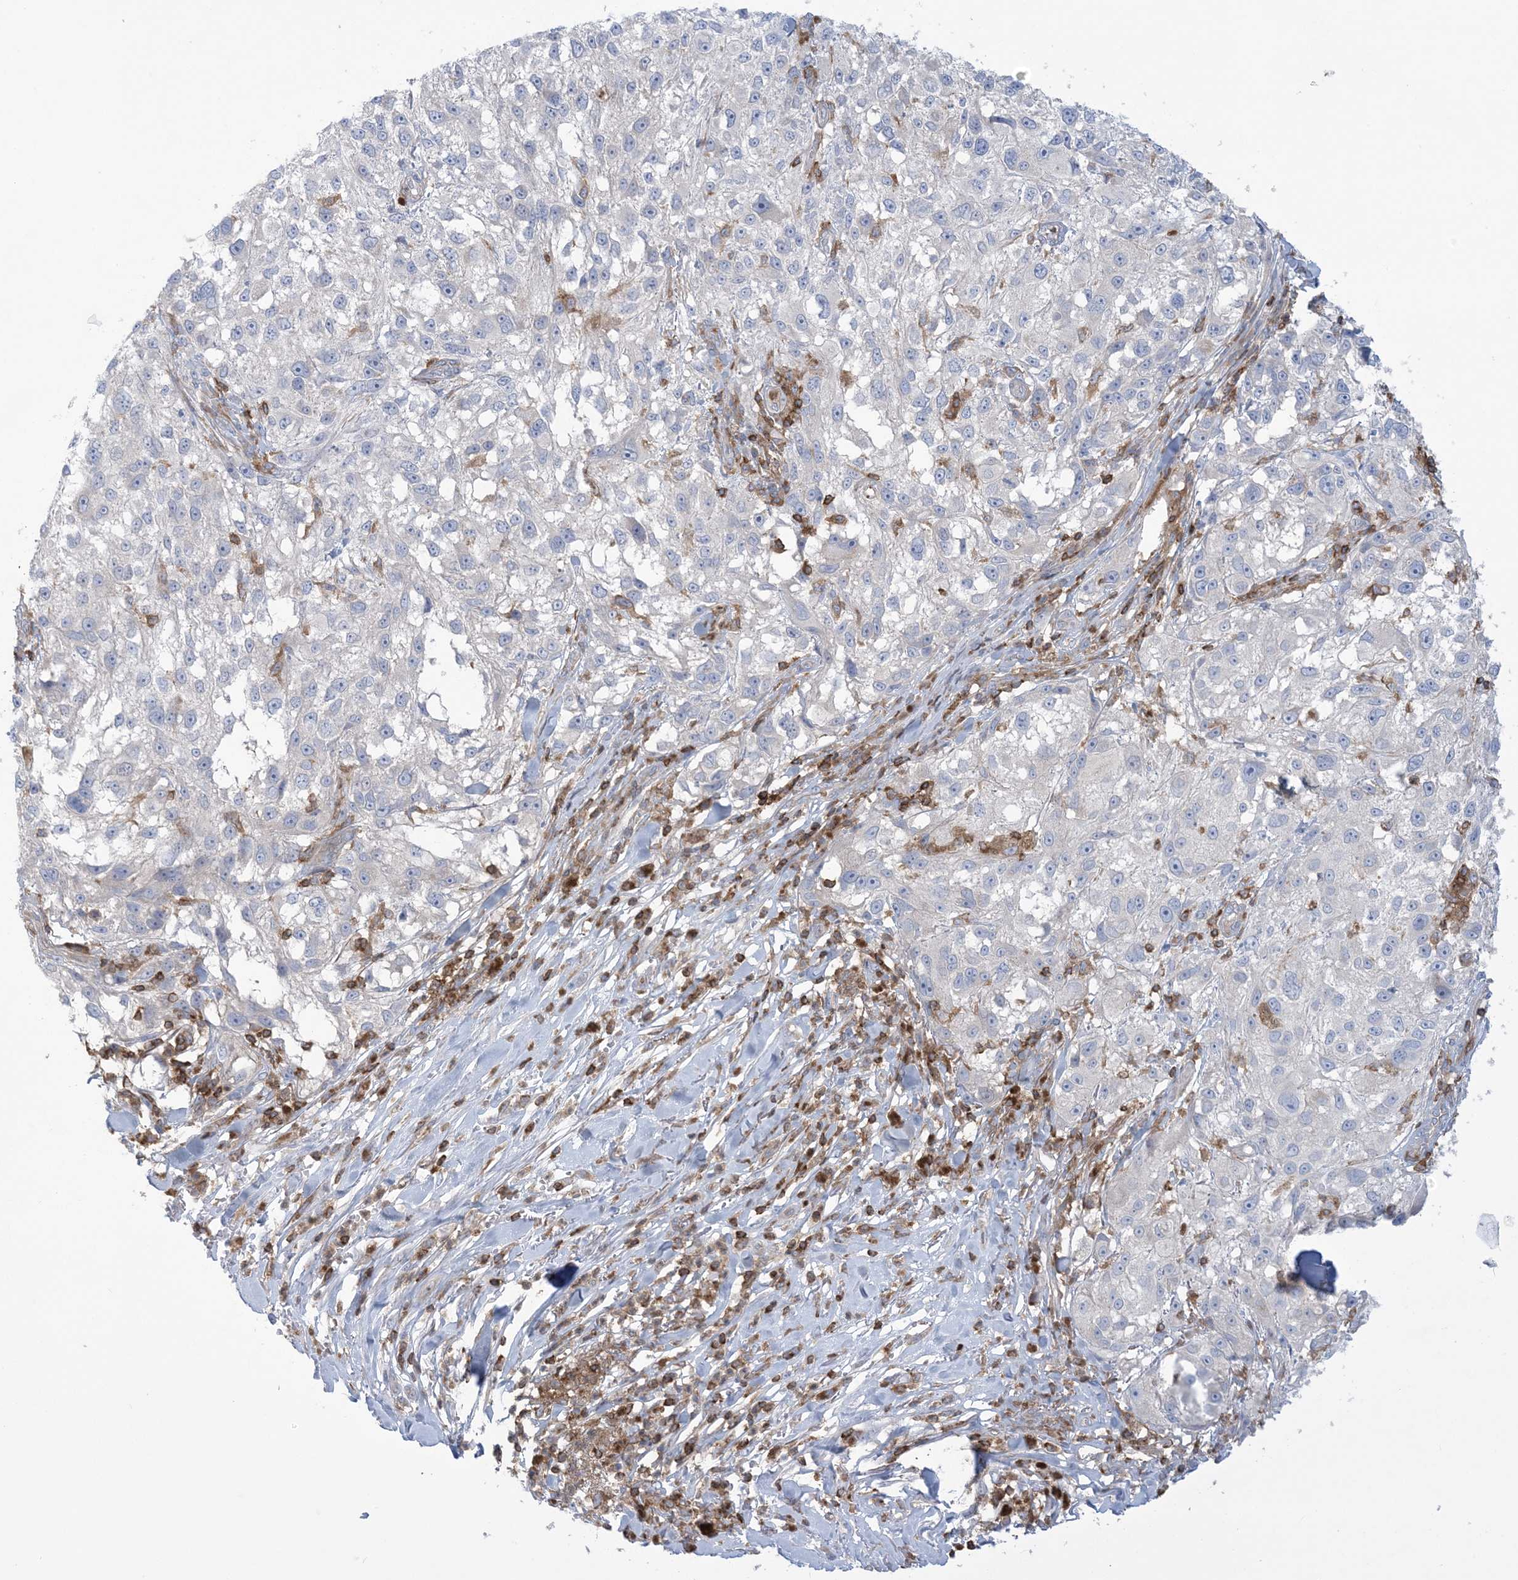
{"staining": {"intensity": "negative", "quantity": "none", "location": "none"}, "tissue": "melanoma", "cell_type": "Tumor cells", "image_type": "cancer", "snomed": [{"axis": "morphology", "description": "Necrosis, NOS"}, {"axis": "morphology", "description": "Malignant melanoma, NOS"}, {"axis": "topography", "description": "Skin"}], "caption": "High power microscopy image of an IHC micrograph of malignant melanoma, revealing no significant staining in tumor cells.", "gene": "ARHGAP30", "patient": {"sex": "female", "age": 87}}